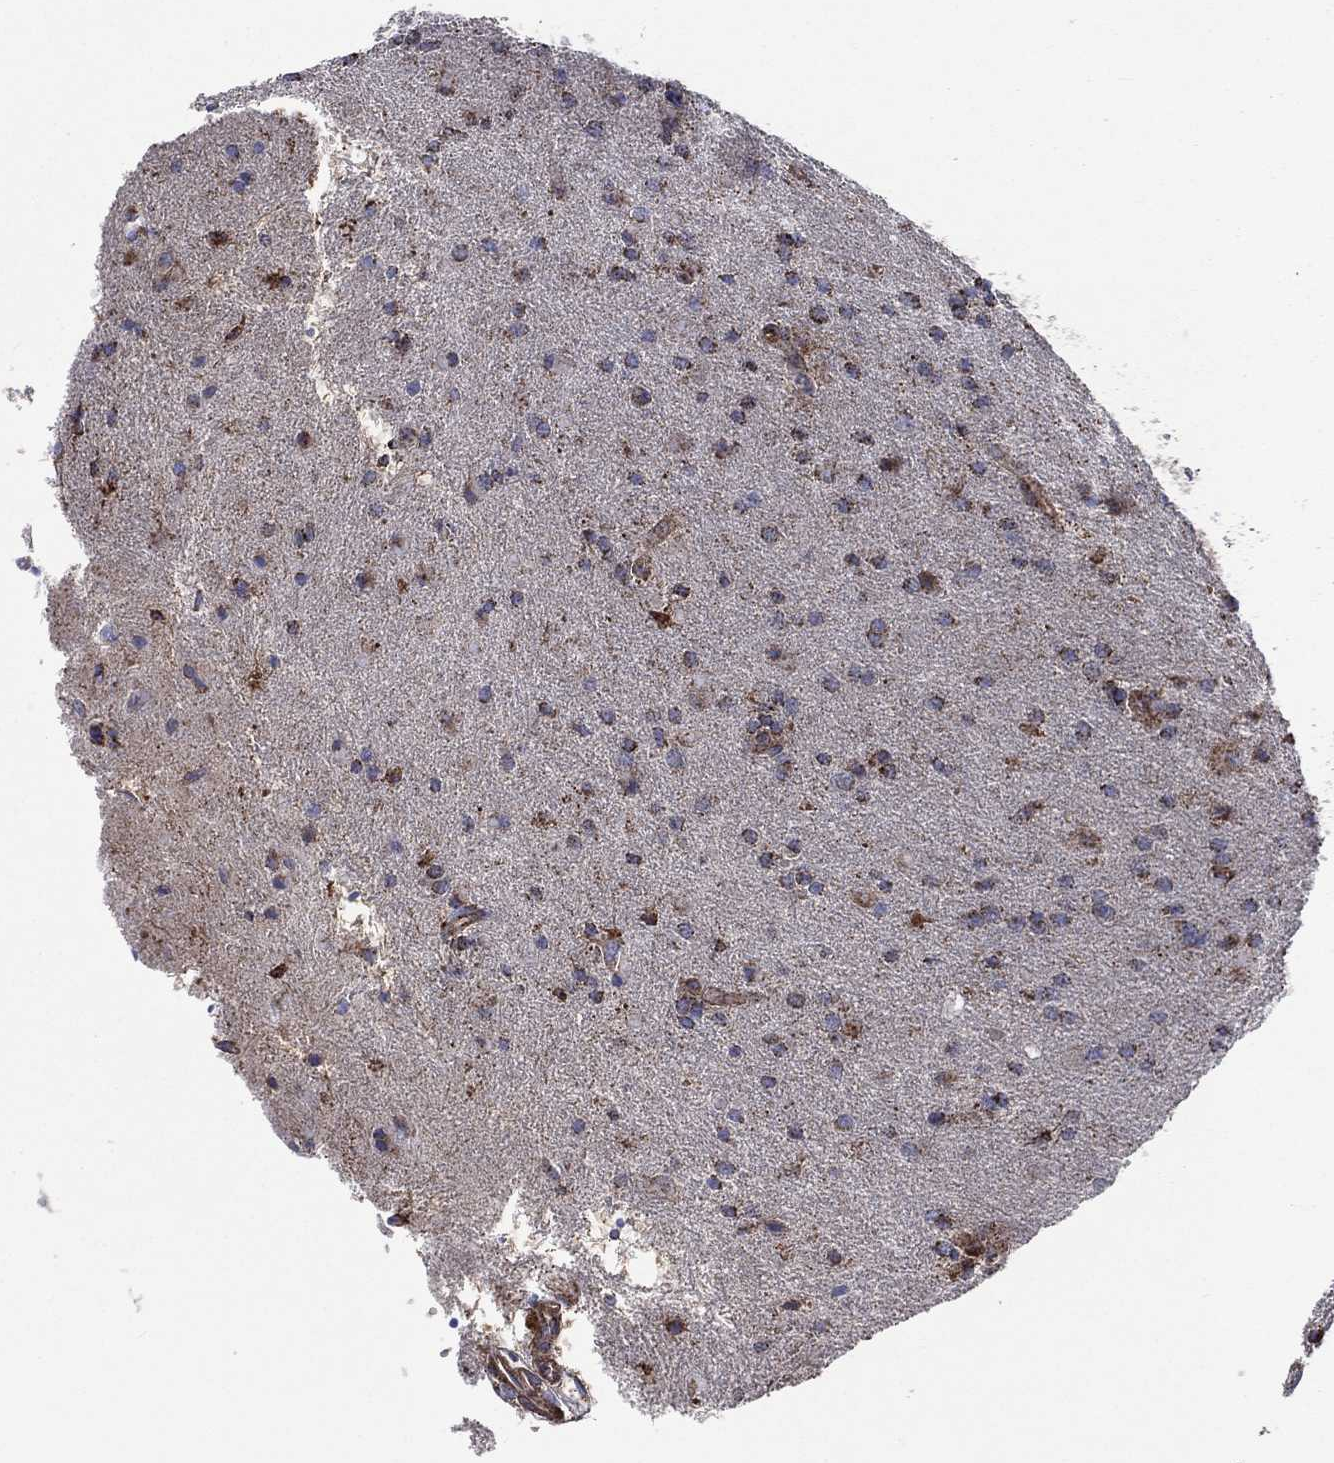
{"staining": {"intensity": "moderate", "quantity": ">75%", "location": "cytoplasmic/membranous"}, "tissue": "glioma", "cell_type": "Tumor cells", "image_type": "cancer", "snomed": [{"axis": "morphology", "description": "Glioma, malignant, Low grade"}, {"axis": "topography", "description": "Brain"}], "caption": "A high-resolution image shows immunohistochemistry staining of glioma, which displays moderate cytoplasmic/membranous staining in approximately >75% of tumor cells. (DAB (3,3'-diaminobenzidine) IHC with brightfield microscopy, high magnification).", "gene": "ANKRD37", "patient": {"sex": "male", "age": 58}}